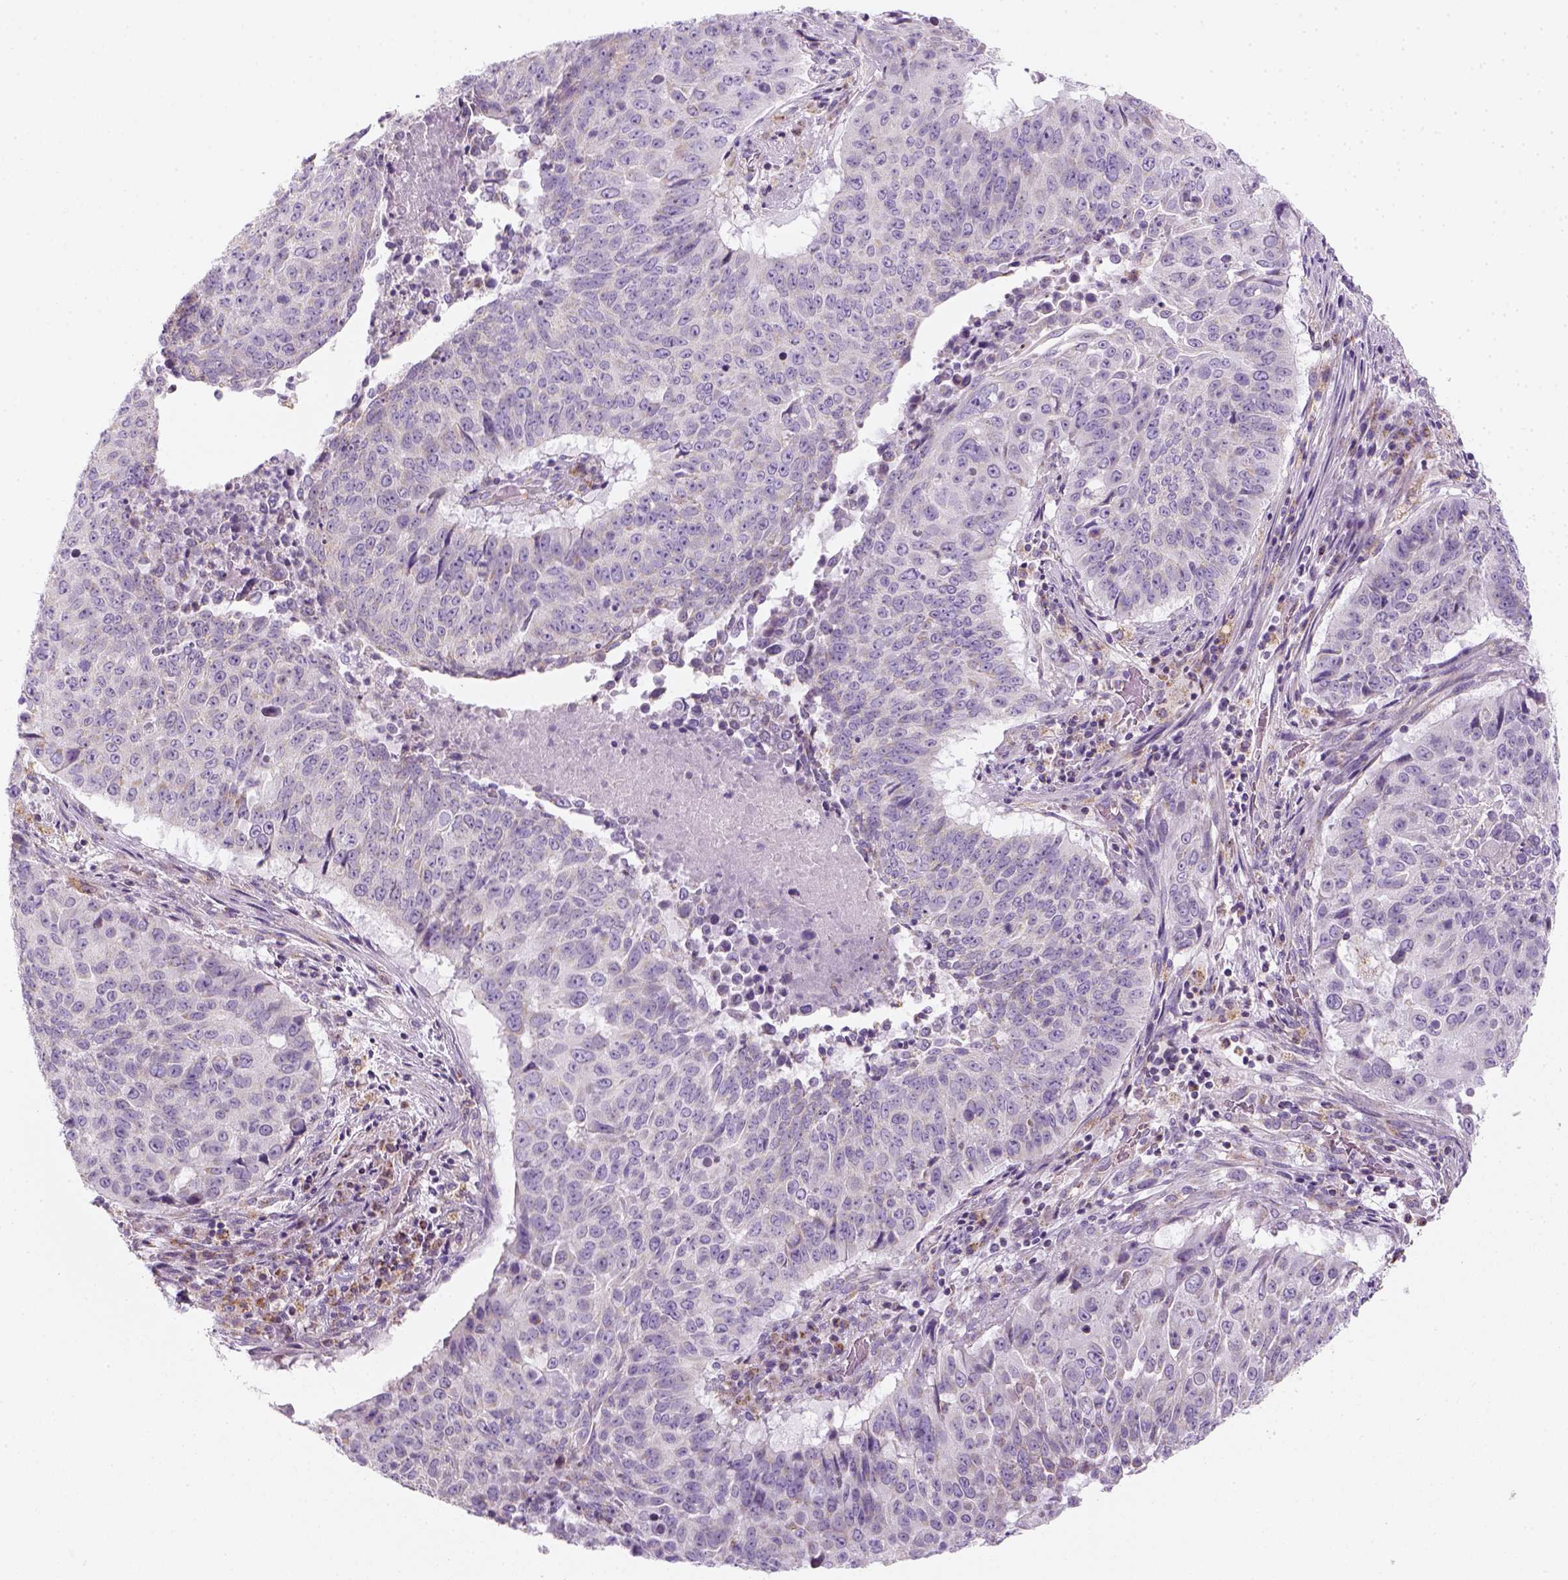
{"staining": {"intensity": "negative", "quantity": "none", "location": "none"}, "tissue": "lung cancer", "cell_type": "Tumor cells", "image_type": "cancer", "snomed": [{"axis": "morphology", "description": "Normal tissue, NOS"}, {"axis": "morphology", "description": "Squamous cell carcinoma, NOS"}, {"axis": "topography", "description": "Bronchus"}, {"axis": "topography", "description": "Lung"}], "caption": "The IHC micrograph has no significant expression in tumor cells of squamous cell carcinoma (lung) tissue. Brightfield microscopy of IHC stained with DAB (brown) and hematoxylin (blue), captured at high magnification.", "gene": "AWAT2", "patient": {"sex": "male", "age": 64}}